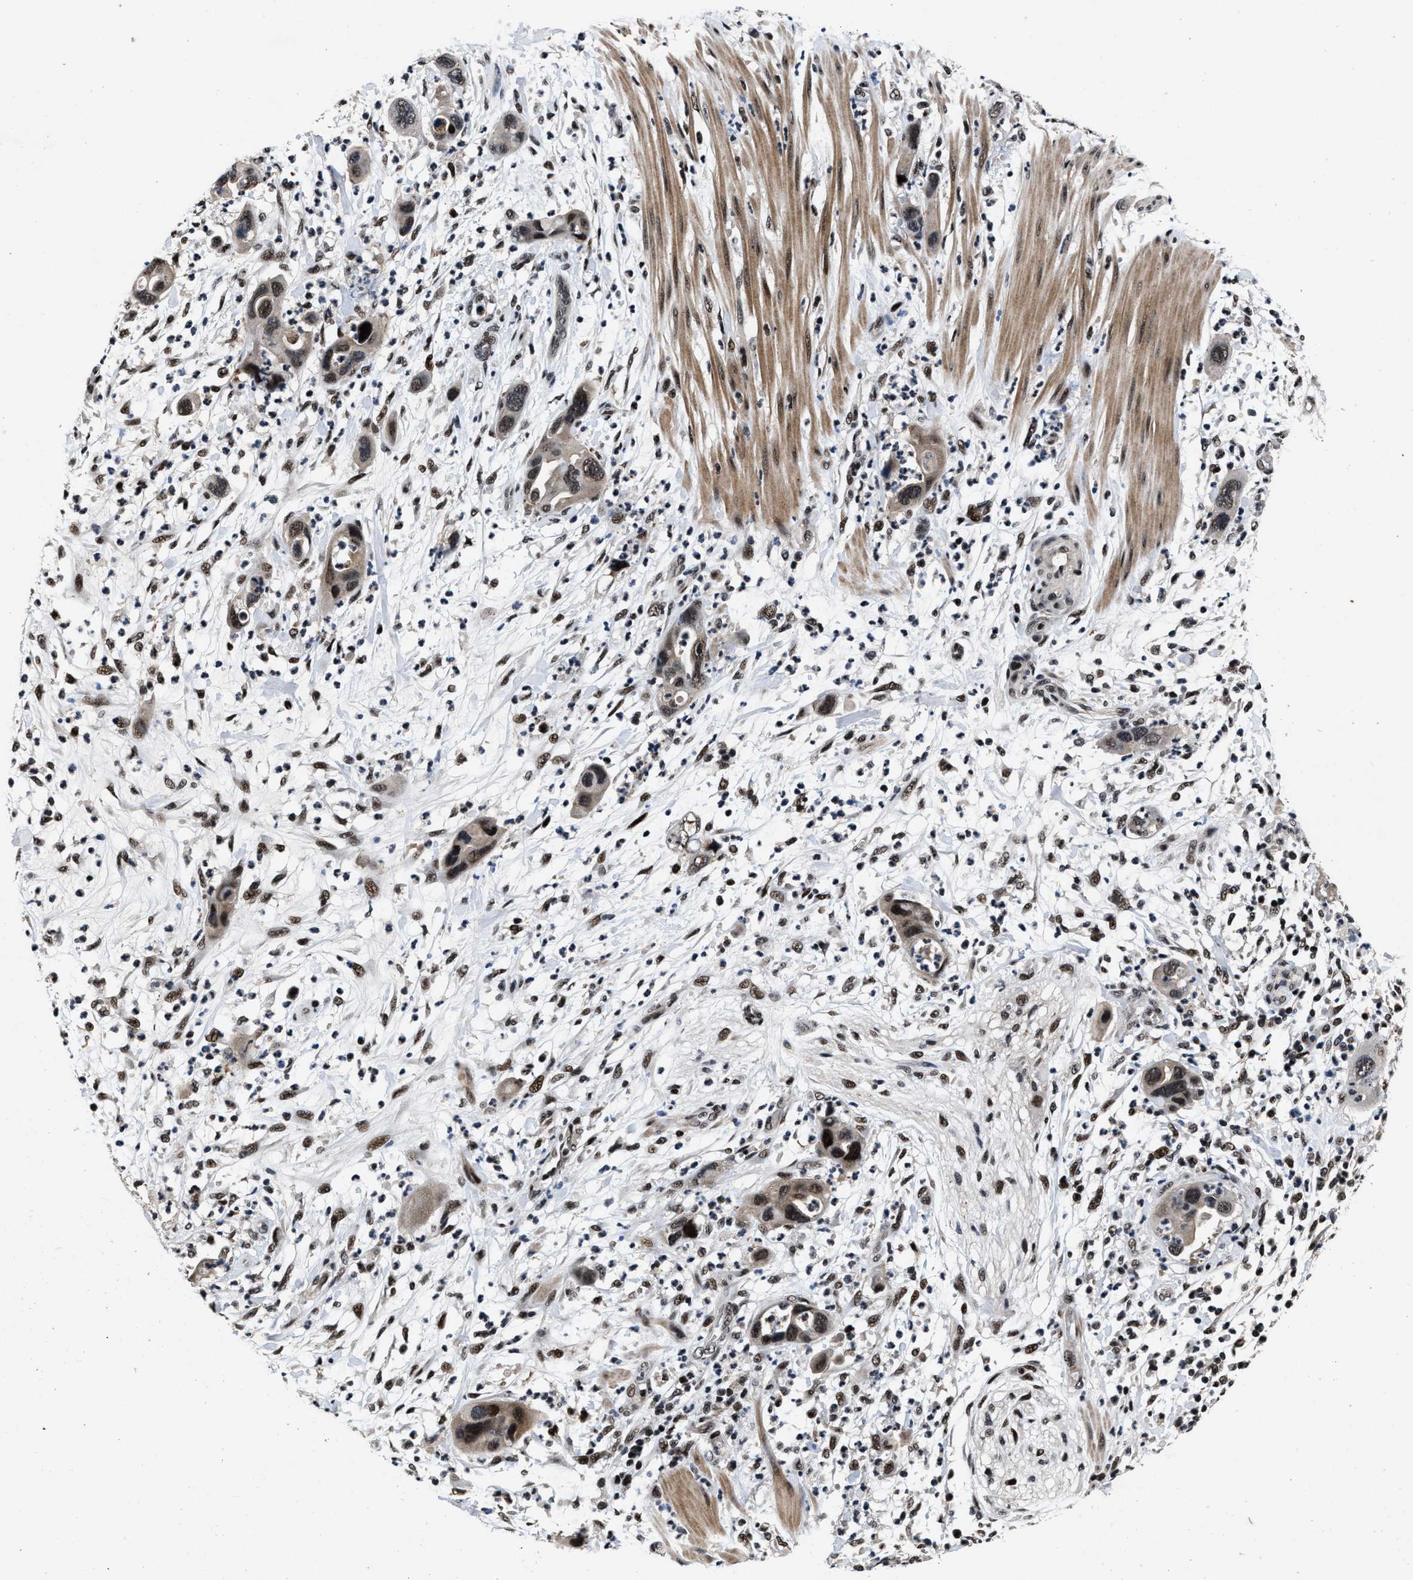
{"staining": {"intensity": "moderate", "quantity": ">75%", "location": "nuclear"}, "tissue": "pancreatic cancer", "cell_type": "Tumor cells", "image_type": "cancer", "snomed": [{"axis": "morphology", "description": "Adenocarcinoma, NOS"}, {"axis": "topography", "description": "Pancreas"}], "caption": "IHC of human pancreatic cancer (adenocarcinoma) exhibits medium levels of moderate nuclear positivity in about >75% of tumor cells.", "gene": "ZNF233", "patient": {"sex": "female", "age": 71}}